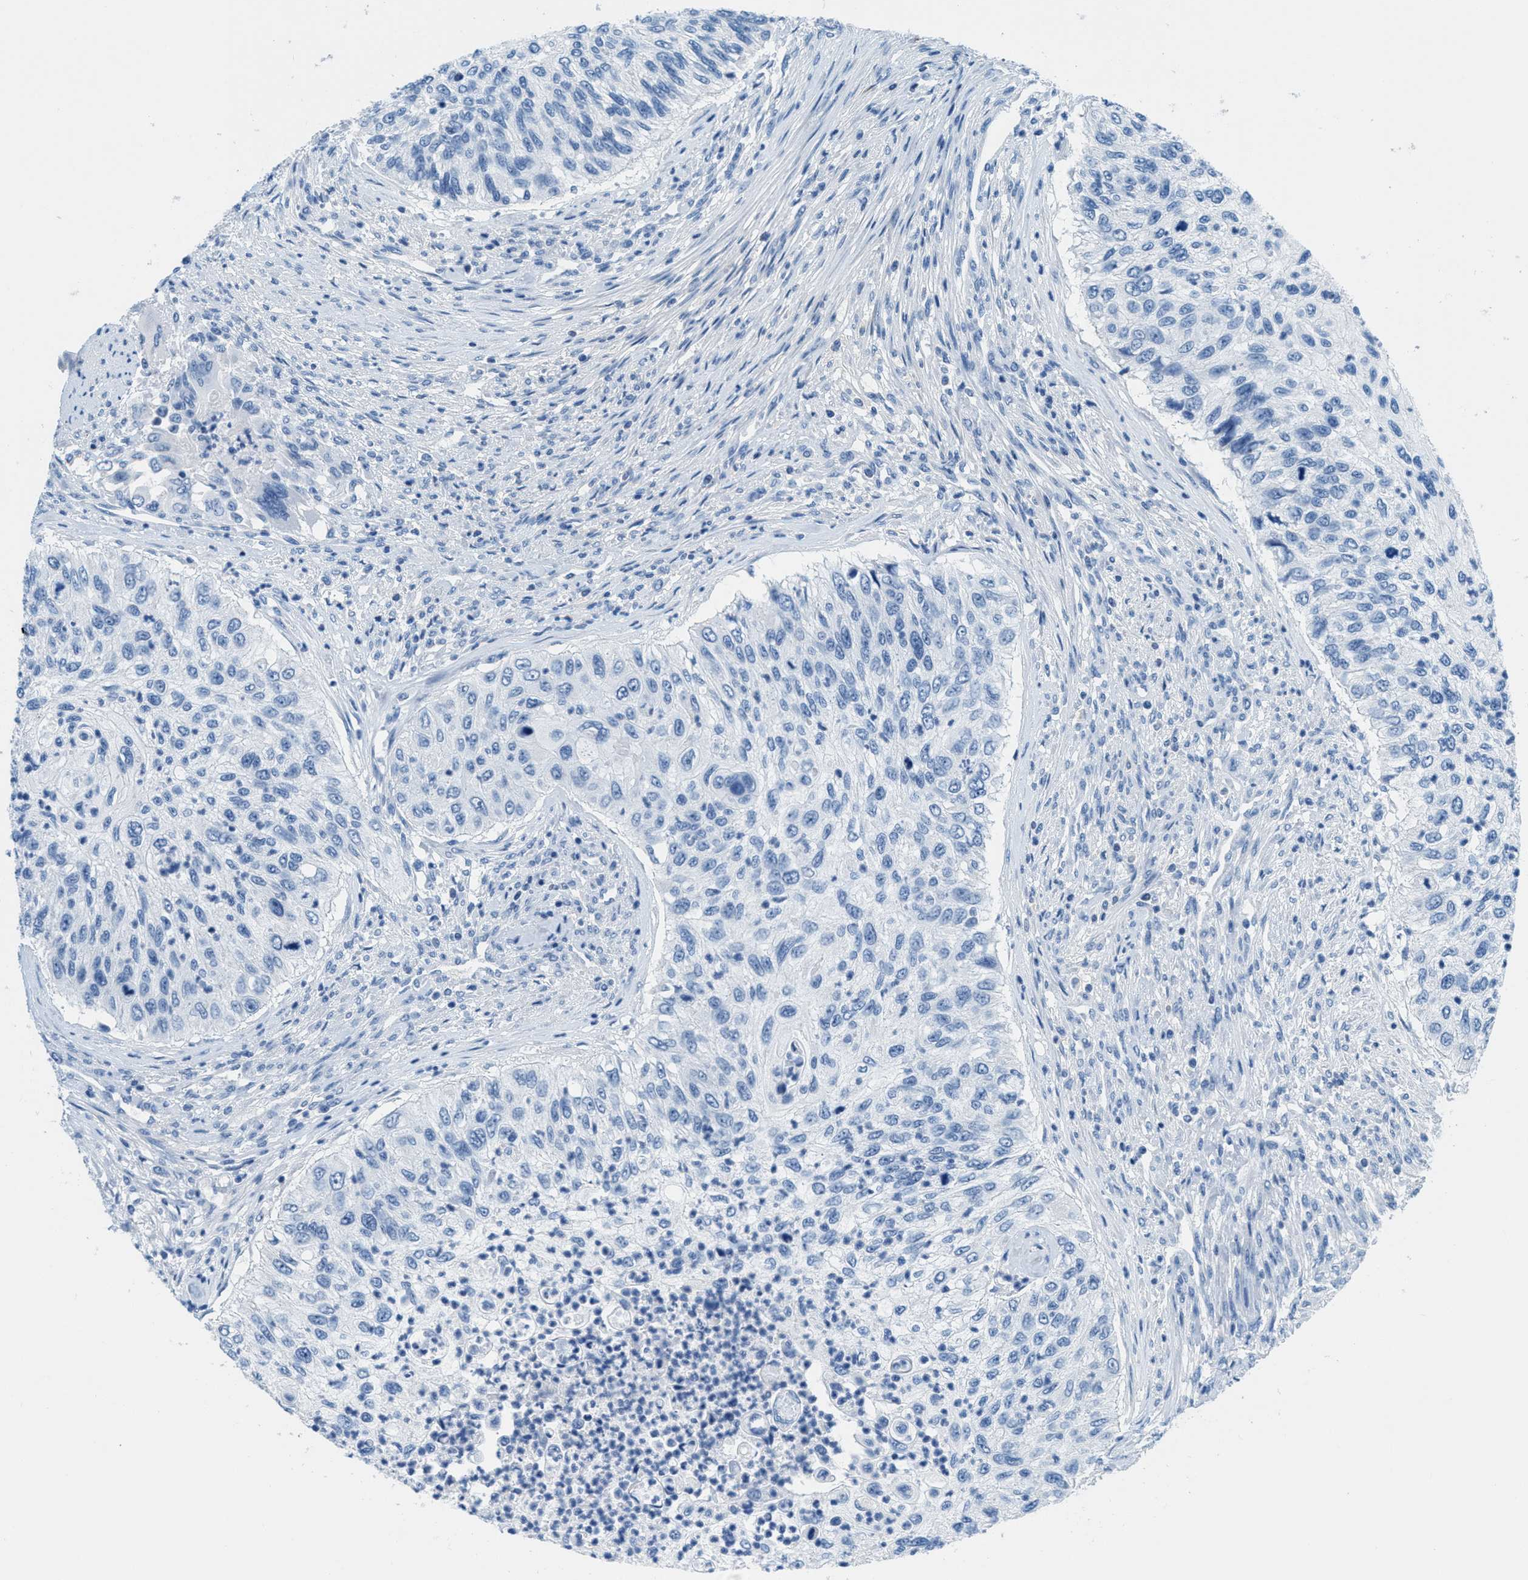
{"staining": {"intensity": "negative", "quantity": "none", "location": "none"}, "tissue": "urothelial cancer", "cell_type": "Tumor cells", "image_type": "cancer", "snomed": [{"axis": "morphology", "description": "Urothelial carcinoma, High grade"}, {"axis": "topography", "description": "Urinary bladder"}], "caption": "A micrograph of urothelial carcinoma (high-grade) stained for a protein reveals no brown staining in tumor cells.", "gene": "MGARP", "patient": {"sex": "female", "age": 60}}